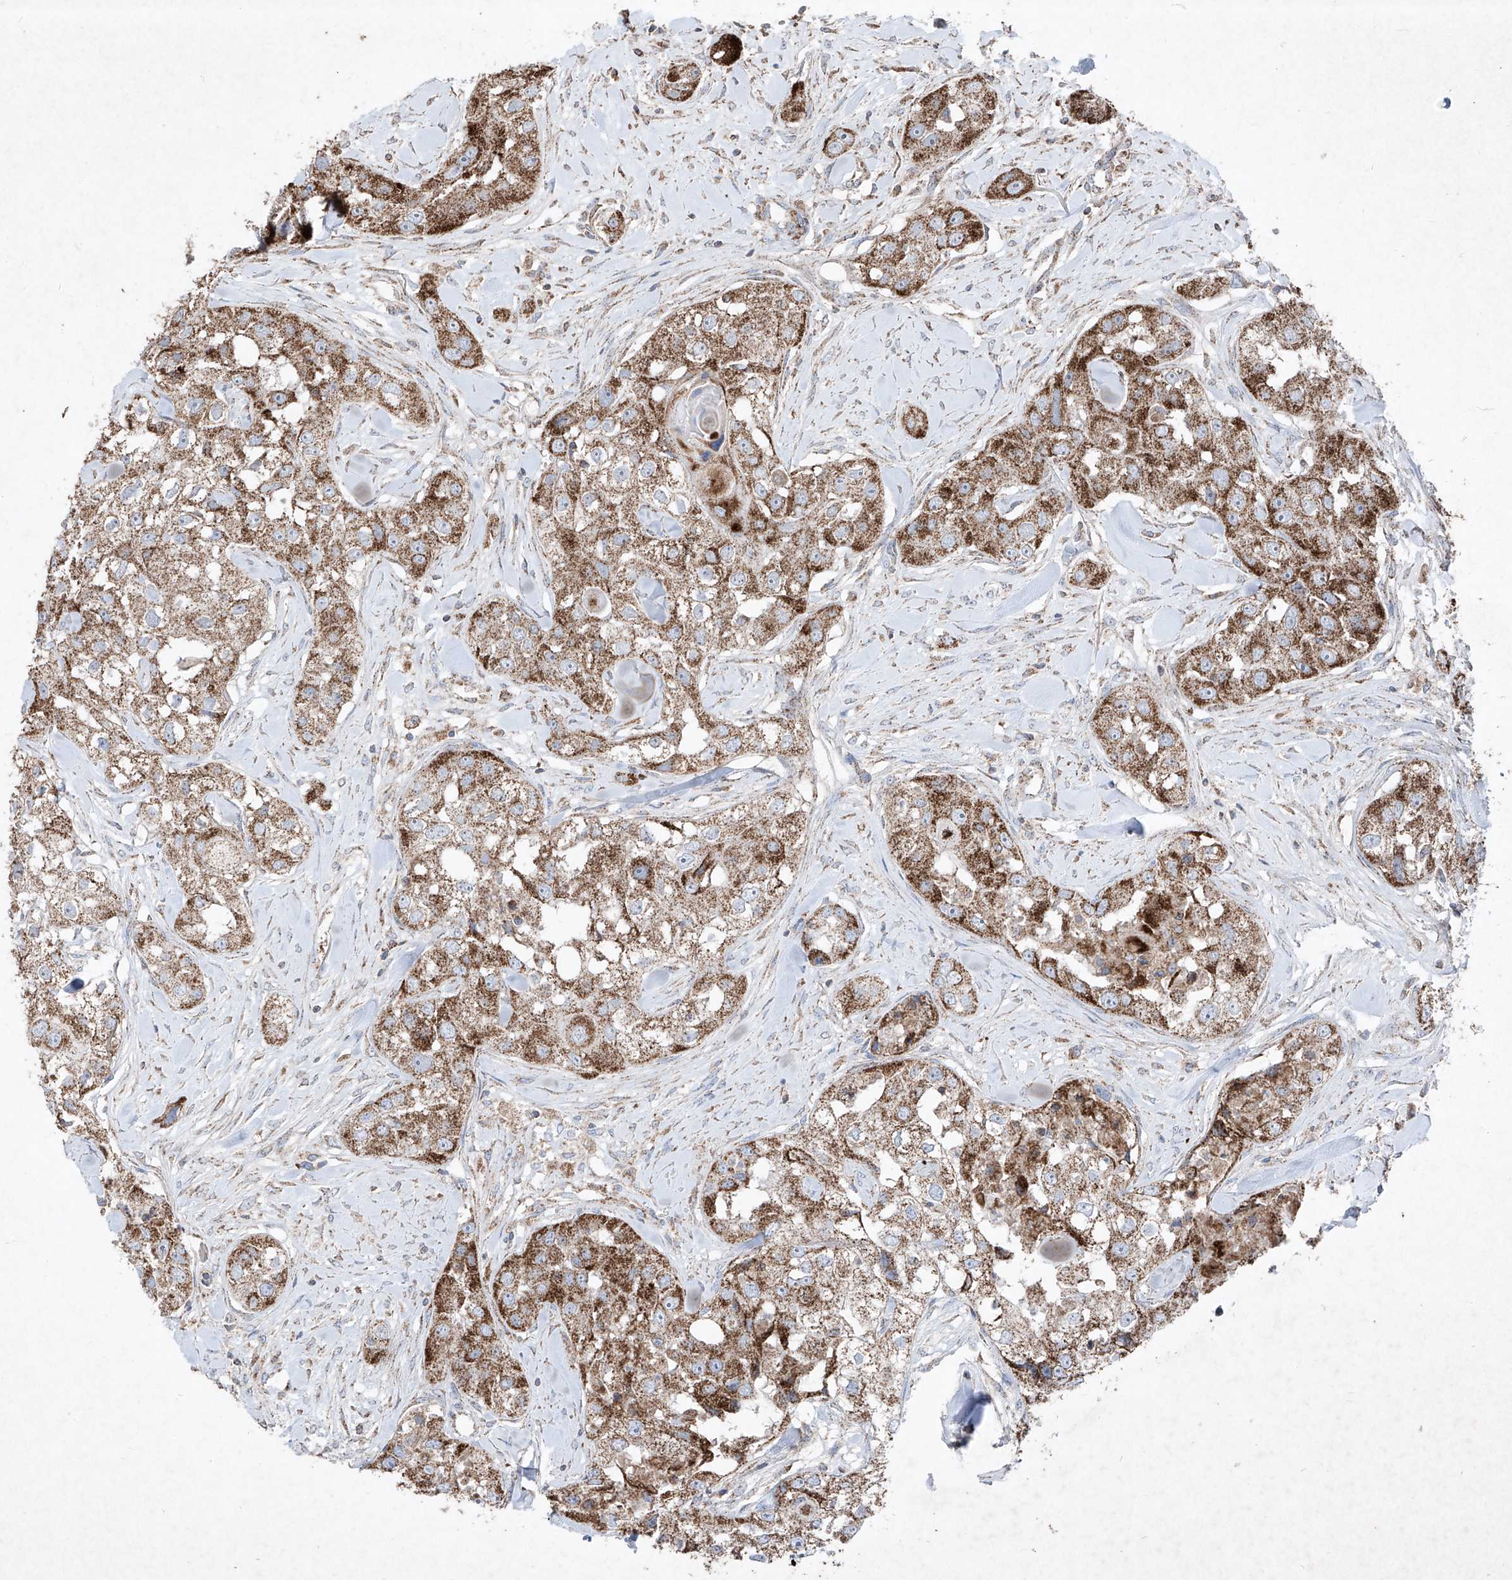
{"staining": {"intensity": "moderate", "quantity": ">75%", "location": "cytoplasmic/membranous"}, "tissue": "head and neck cancer", "cell_type": "Tumor cells", "image_type": "cancer", "snomed": [{"axis": "morphology", "description": "Normal tissue, NOS"}, {"axis": "morphology", "description": "Squamous cell carcinoma, NOS"}, {"axis": "topography", "description": "Skeletal muscle"}, {"axis": "topography", "description": "Head-Neck"}], "caption": "A brown stain highlights moderate cytoplasmic/membranous positivity of a protein in human head and neck squamous cell carcinoma tumor cells.", "gene": "ABCD3", "patient": {"sex": "male", "age": 51}}